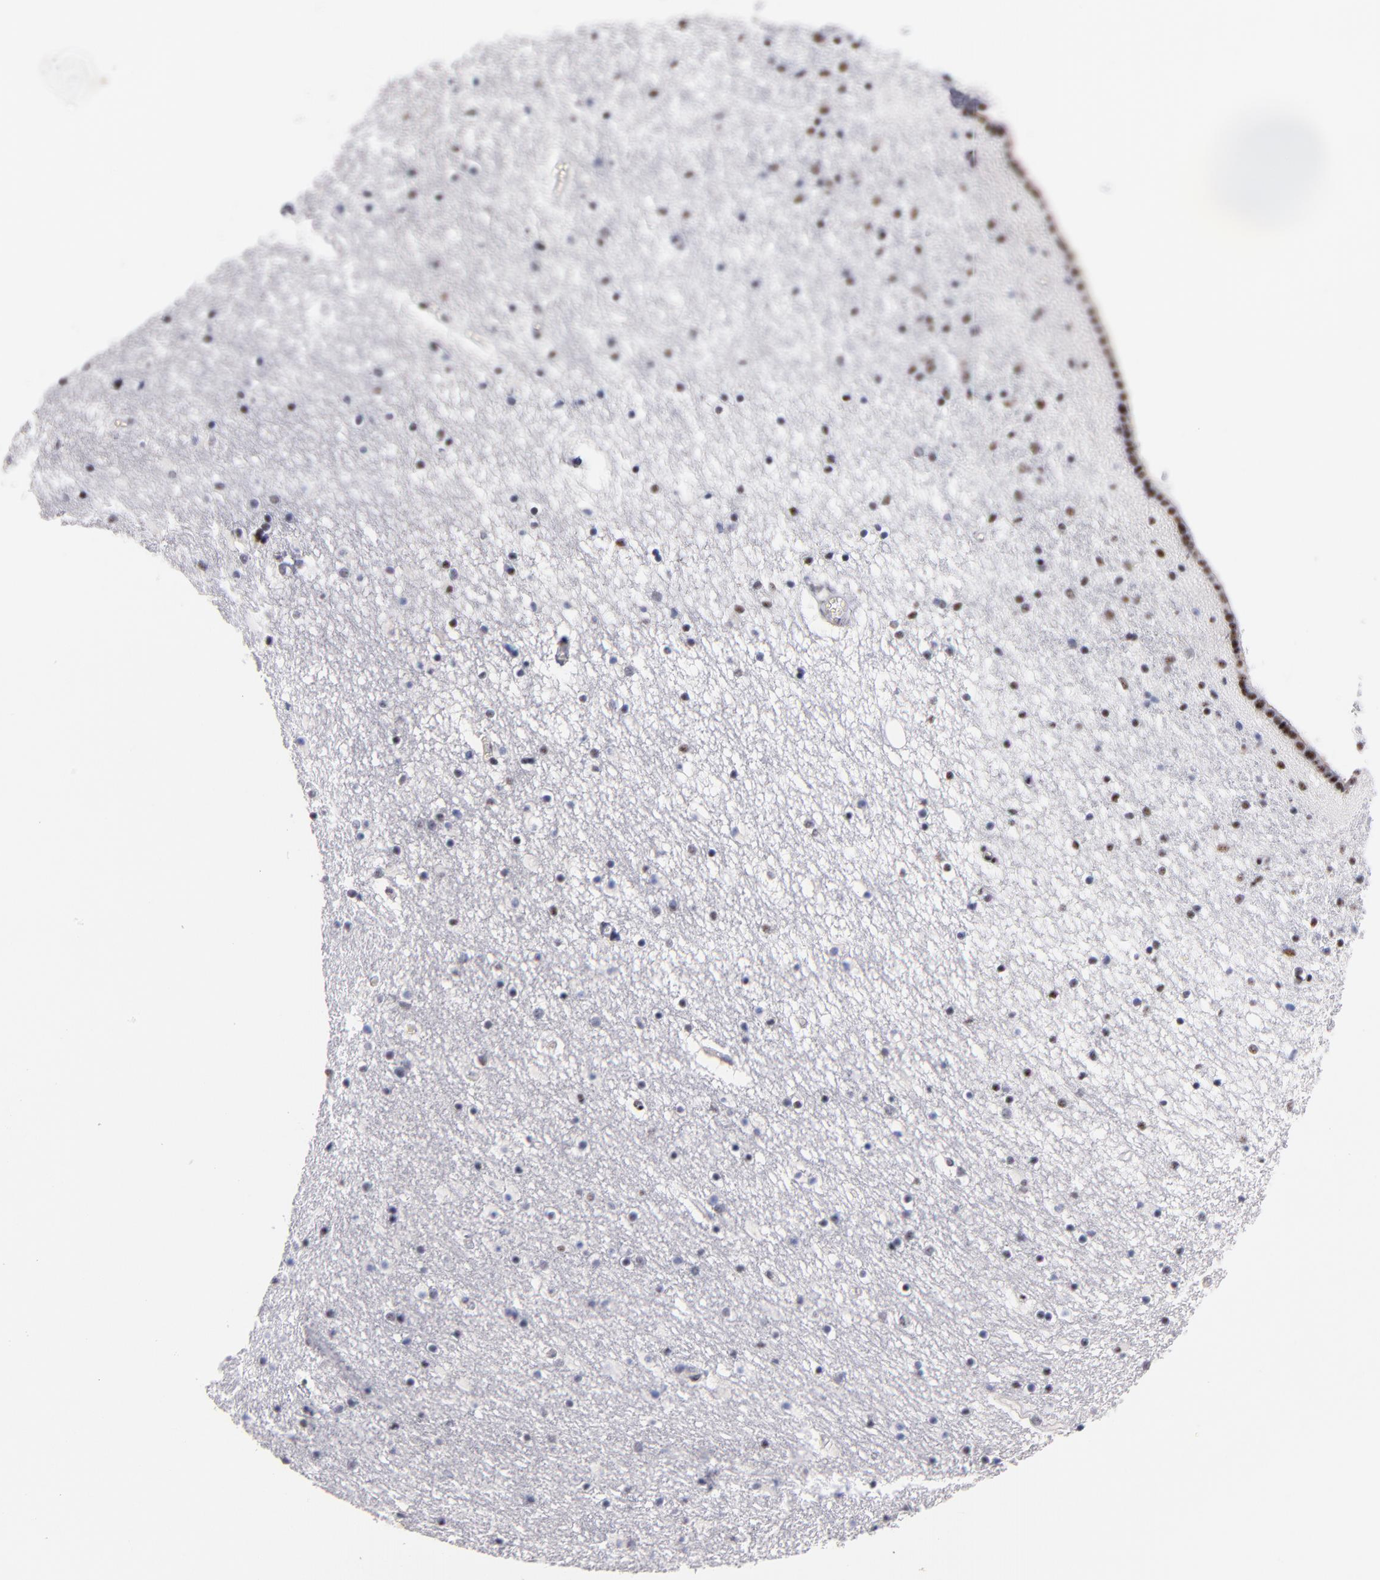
{"staining": {"intensity": "weak", "quantity": "<25%", "location": "nuclear"}, "tissue": "caudate", "cell_type": "Glial cells", "image_type": "normal", "snomed": [{"axis": "morphology", "description": "Normal tissue, NOS"}, {"axis": "topography", "description": "Lateral ventricle wall"}], "caption": "High magnification brightfield microscopy of normal caudate stained with DAB (brown) and counterstained with hematoxylin (blue): glial cells show no significant expression. The staining was performed using DAB to visualize the protein expression in brown, while the nuclei were stained in blue with hematoxylin (Magnification: 20x).", "gene": "RAF1", "patient": {"sex": "male", "age": 45}}